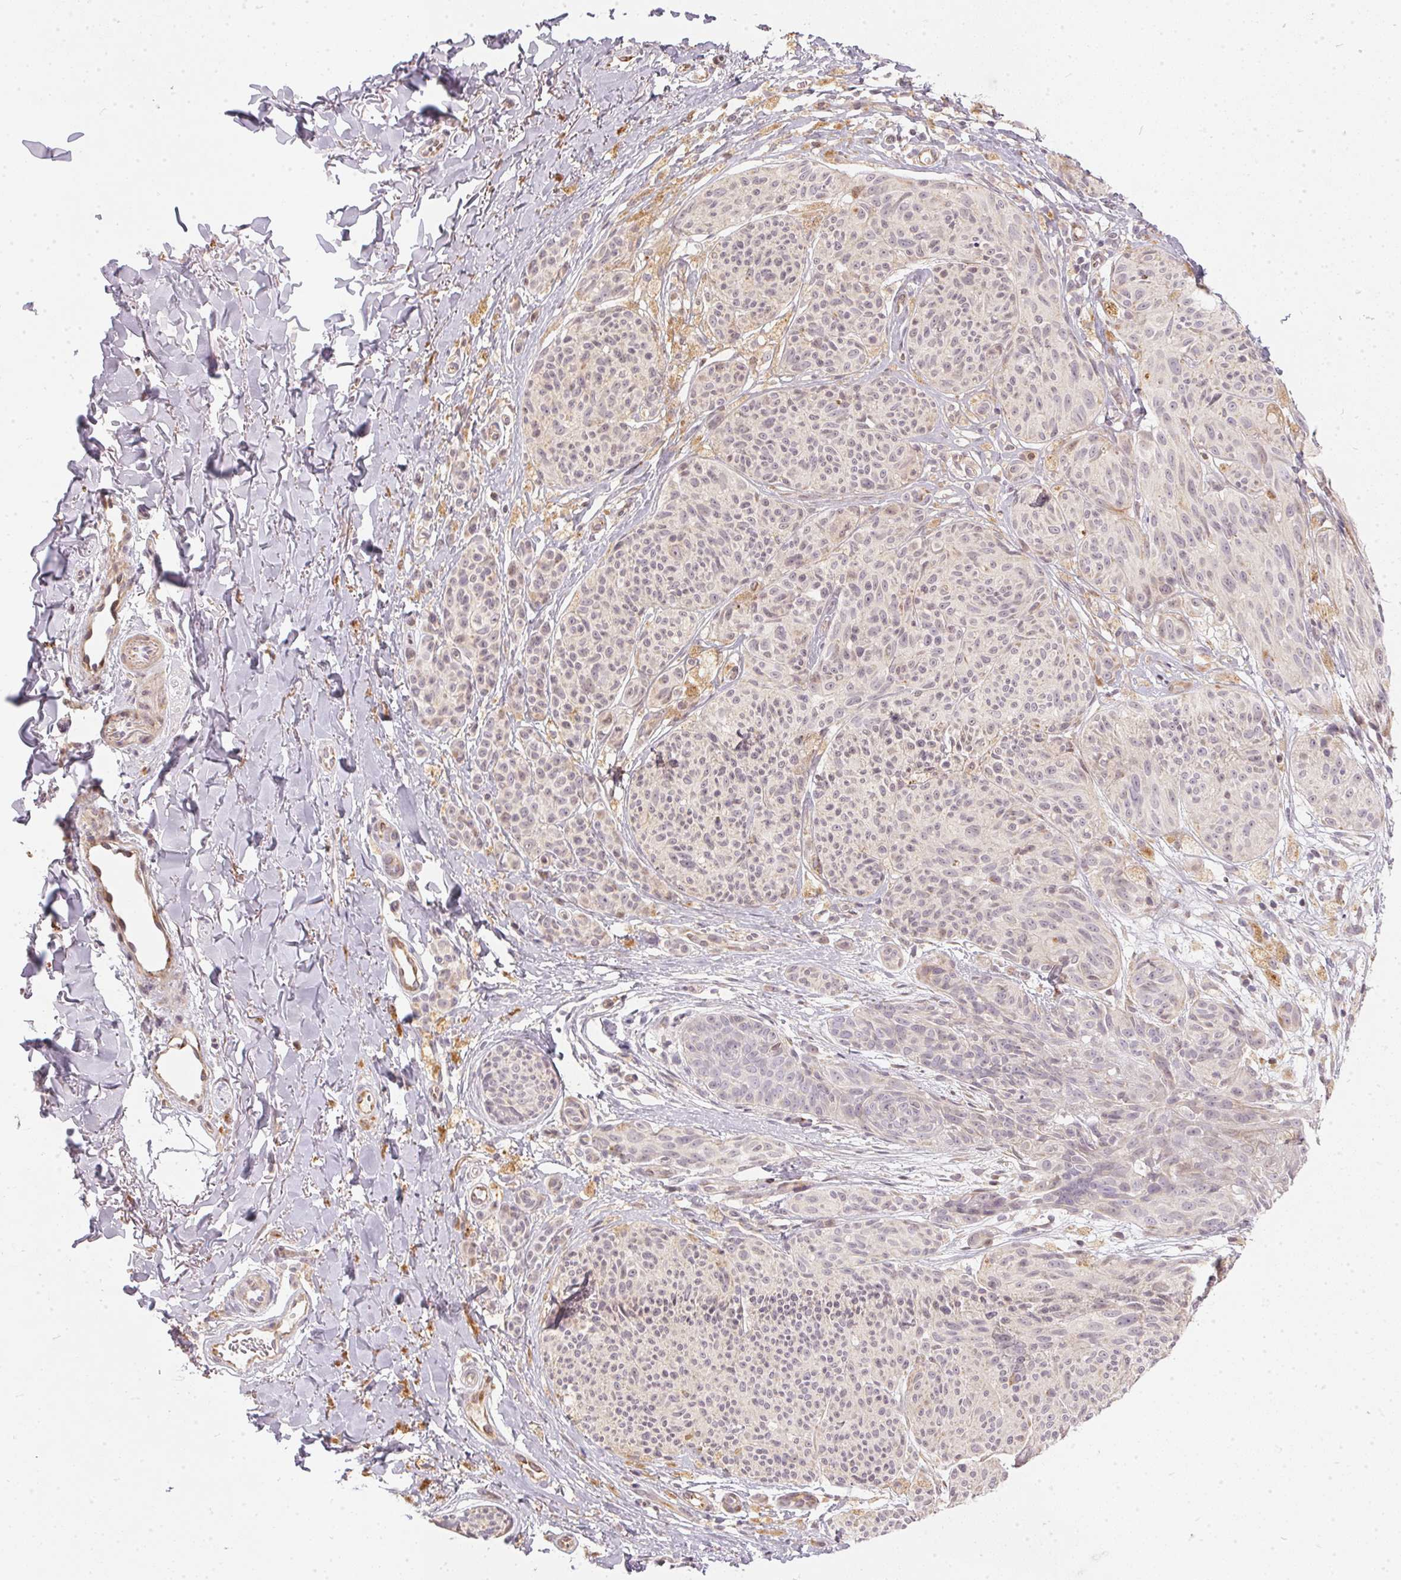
{"staining": {"intensity": "negative", "quantity": "none", "location": "none"}, "tissue": "melanoma", "cell_type": "Tumor cells", "image_type": "cancer", "snomed": [{"axis": "morphology", "description": "Malignant melanoma, NOS"}, {"axis": "topography", "description": "Skin"}], "caption": "Photomicrograph shows no protein expression in tumor cells of melanoma tissue.", "gene": "VWA5B2", "patient": {"sex": "female", "age": 87}}